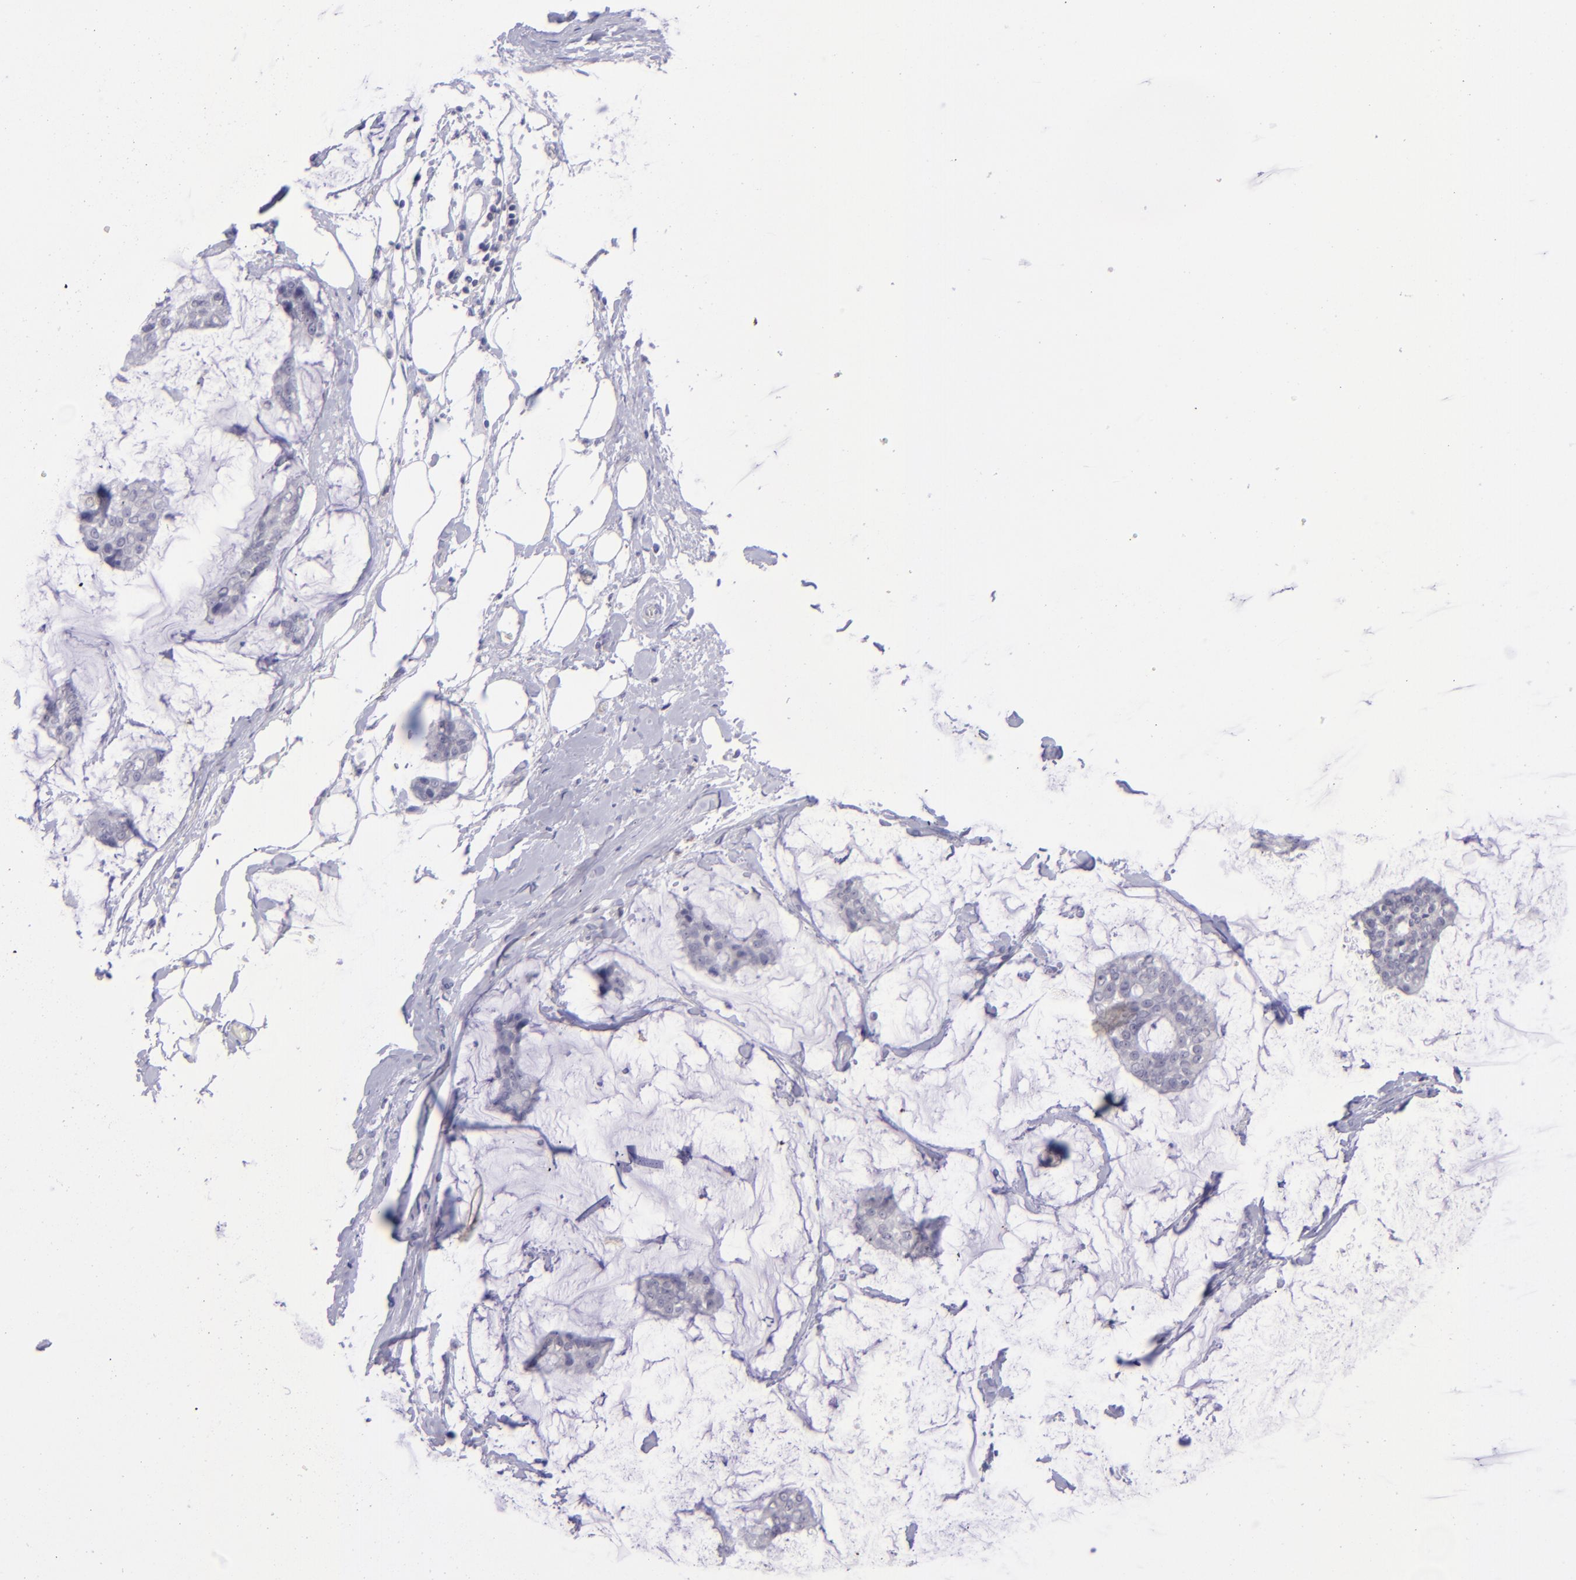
{"staining": {"intensity": "negative", "quantity": "none", "location": "none"}, "tissue": "breast cancer", "cell_type": "Tumor cells", "image_type": "cancer", "snomed": [{"axis": "morphology", "description": "Duct carcinoma"}, {"axis": "topography", "description": "Breast"}], "caption": "A histopathology image of human breast intraductal carcinoma is negative for staining in tumor cells.", "gene": "POU2F2", "patient": {"sex": "female", "age": 93}}